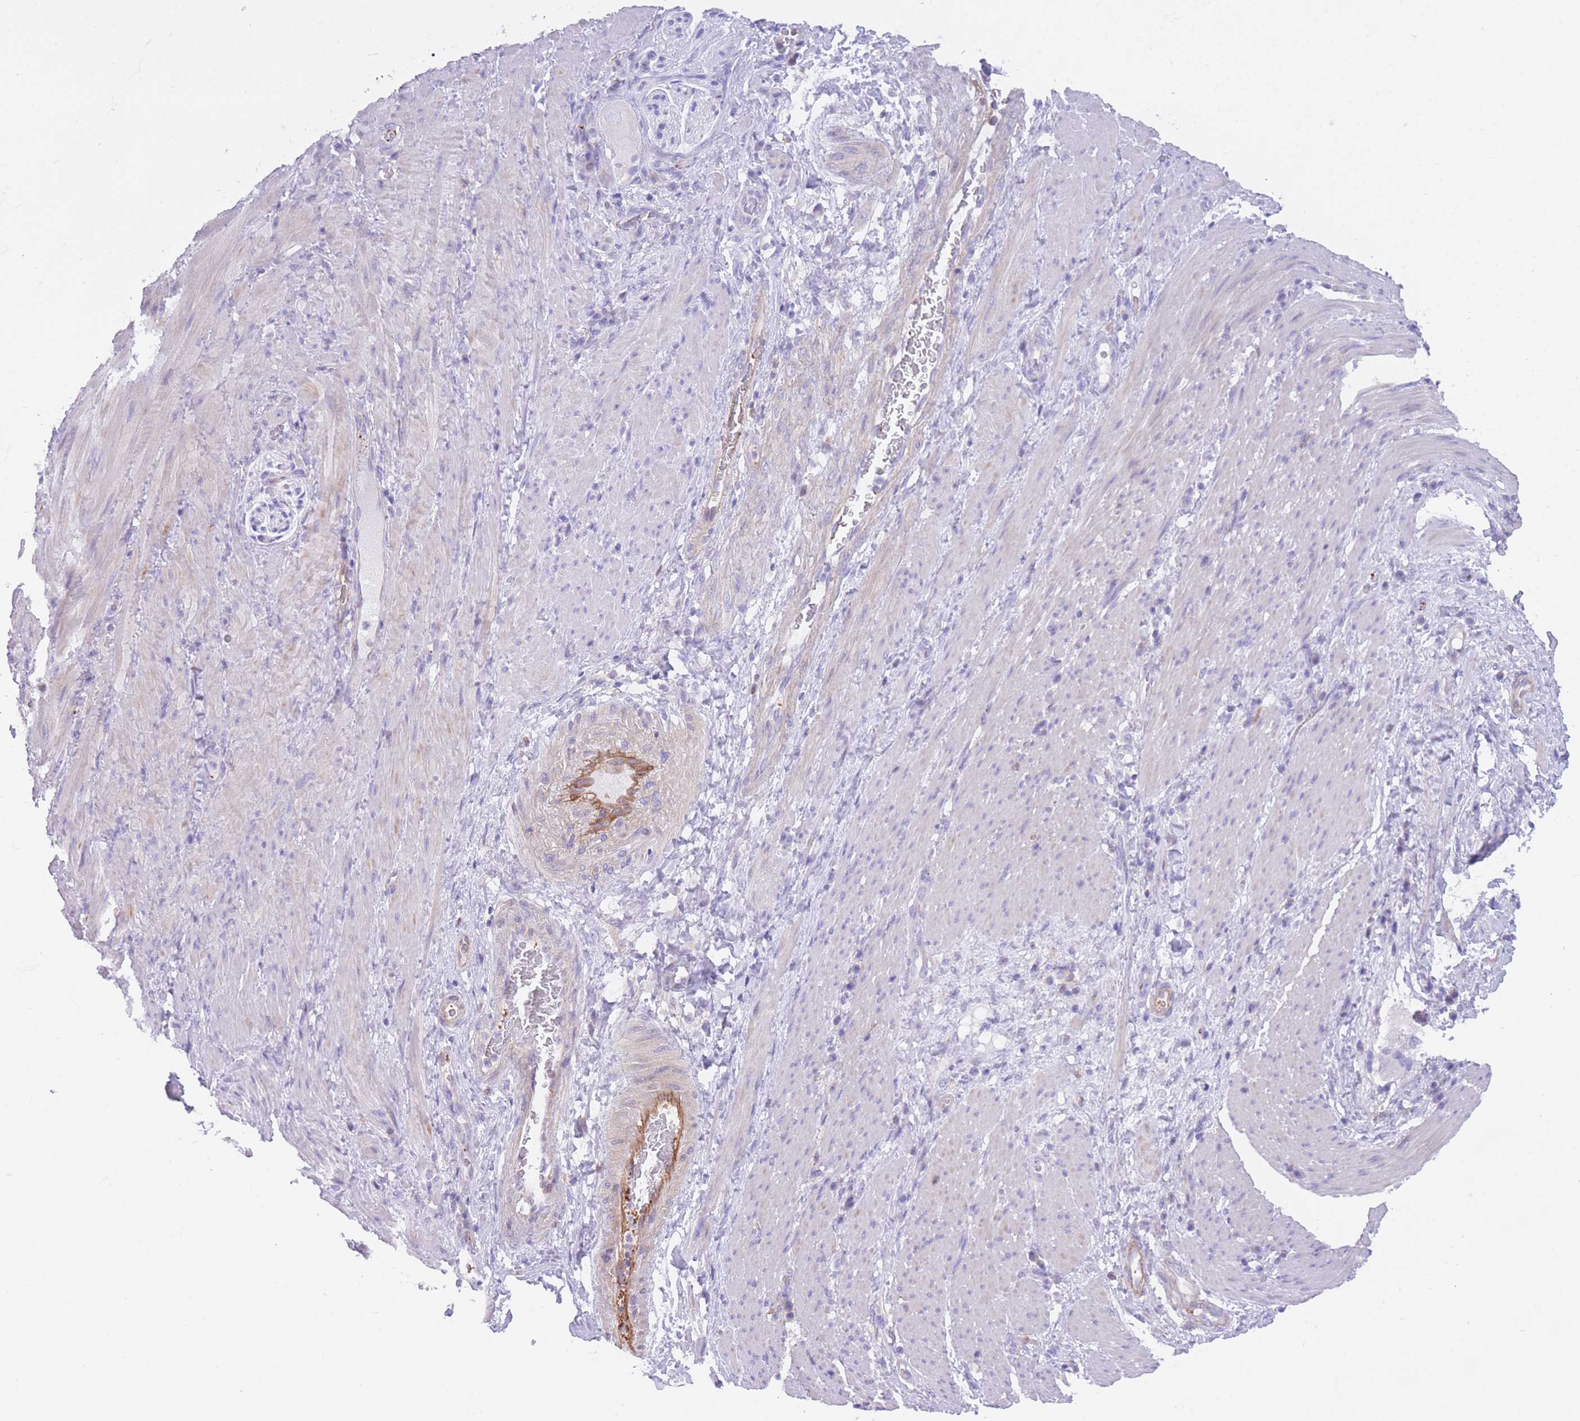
{"staining": {"intensity": "negative", "quantity": "none", "location": "none"}, "tissue": "stomach cancer", "cell_type": "Tumor cells", "image_type": "cancer", "snomed": [{"axis": "morphology", "description": "Normal tissue, NOS"}, {"axis": "morphology", "description": "Adenocarcinoma, NOS"}, {"axis": "topography", "description": "Stomach"}], "caption": "Immunohistochemistry image of neoplastic tissue: human stomach adenocarcinoma stained with DAB (3,3'-diaminobenzidine) displays no significant protein expression in tumor cells.", "gene": "LDB3", "patient": {"sex": "female", "age": 64}}